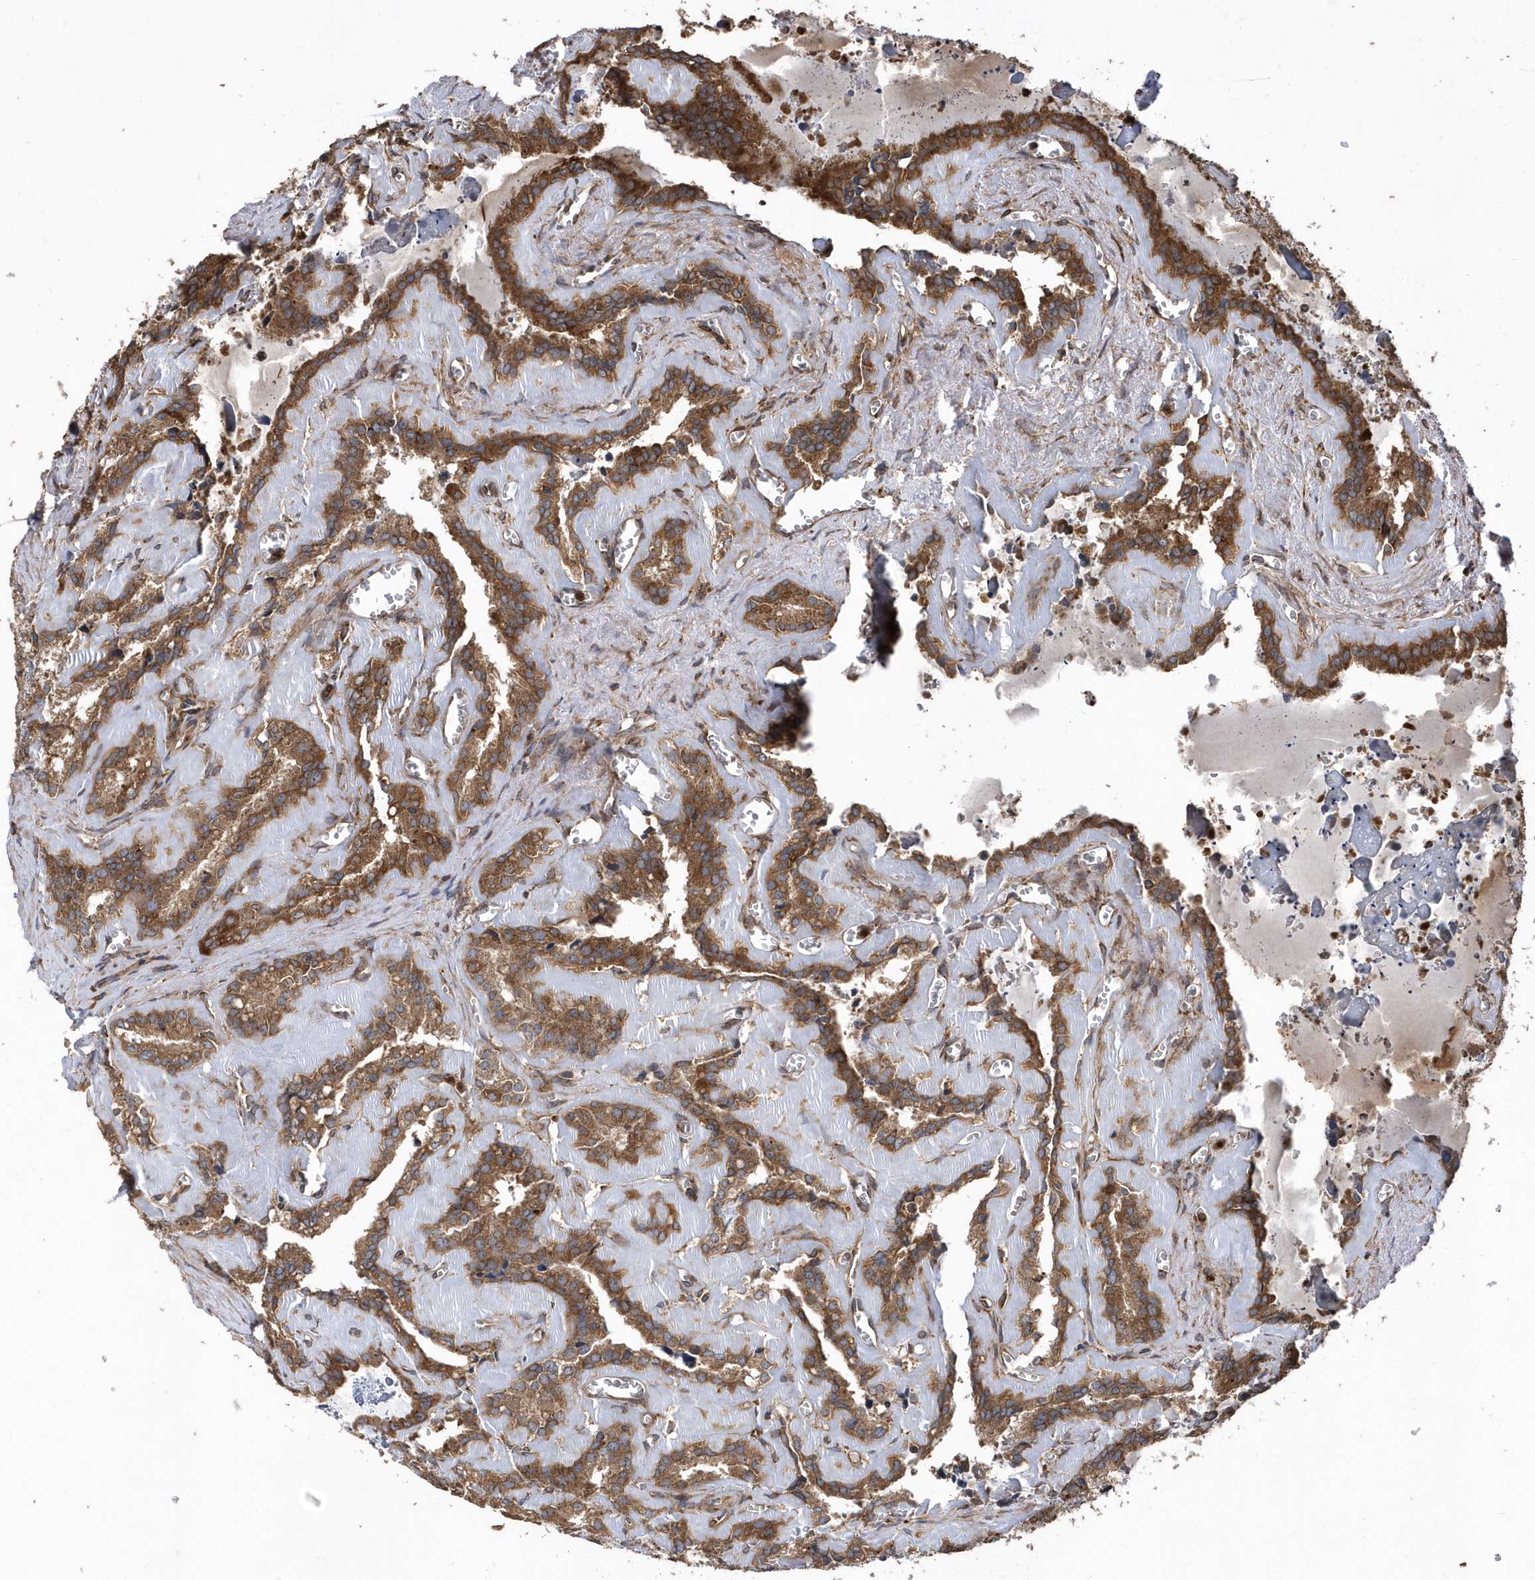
{"staining": {"intensity": "moderate", "quantity": ">75%", "location": "cytoplasmic/membranous"}, "tissue": "seminal vesicle", "cell_type": "Glandular cells", "image_type": "normal", "snomed": [{"axis": "morphology", "description": "Normal tissue, NOS"}, {"axis": "topography", "description": "Prostate"}, {"axis": "topography", "description": "Seminal veicle"}], "caption": "IHC of normal seminal vesicle shows medium levels of moderate cytoplasmic/membranous staining in about >75% of glandular cells. (DAB IHC with brightfield microscopy, high magnification).", "gene": "WASHC5", "patient": {"sex": "male", "age": 59}}